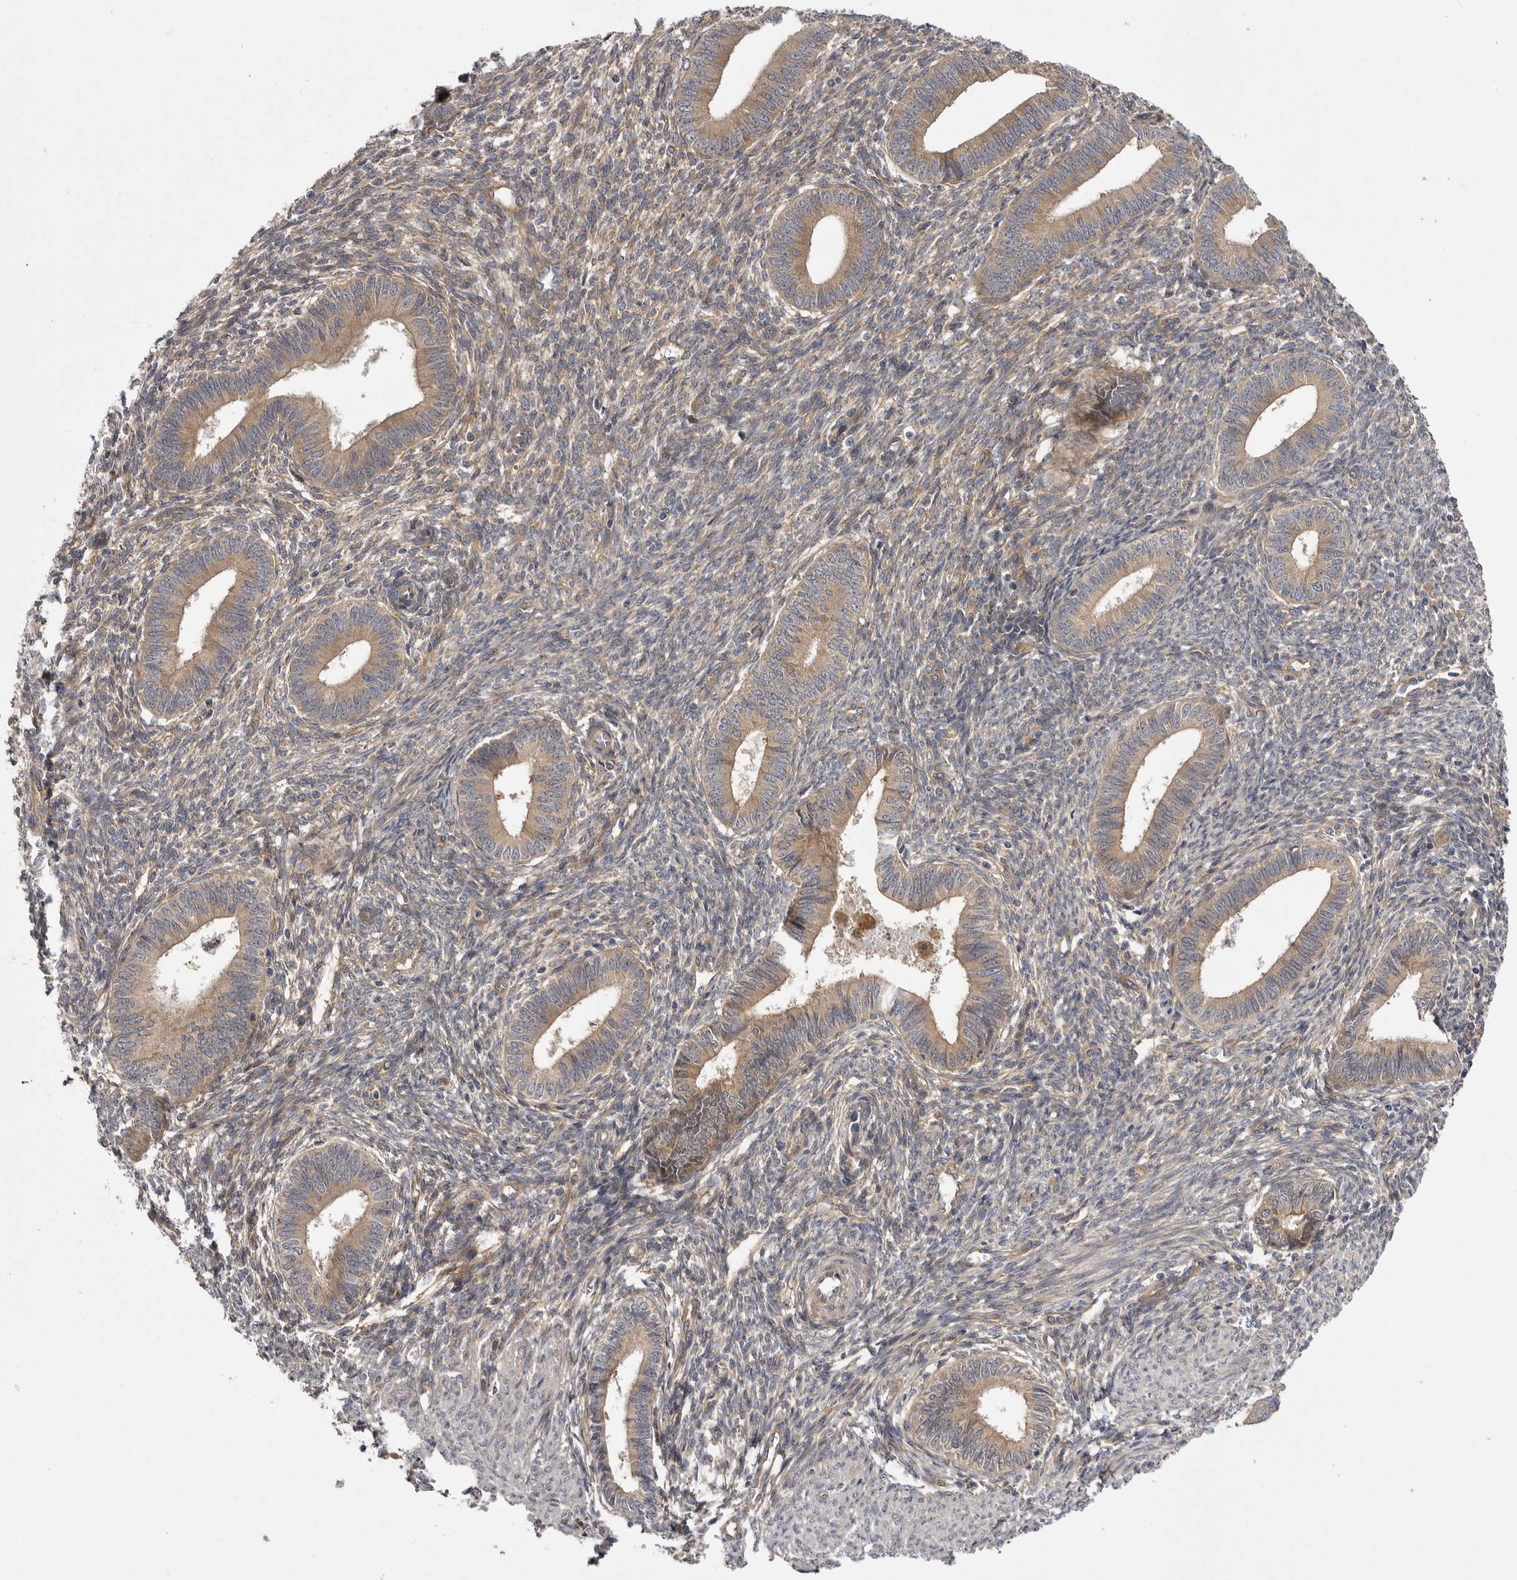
{"staining": {"intensity": "weak", "quantity": "25%-75%", "location": "cytoplasmic/membranous"}, "tissue": "endometrium", "cell_type": "Cells in endometrial stroma", "image_type": "normal", "snomed": [{"axis": "morphology", "description": "Normal tissue, NOS"}, {"axis": "topography", "description": "Endometrium"}], "caption": "Approximately 25%-75% of cells in endometrial stroma in benign human endometrium display weak cytoplasmic/membranous protein staining as visualized by brown immunohistochemical staining.", "gene": "OSBPL9", "patient": {"sex": "female", "age": 46}}